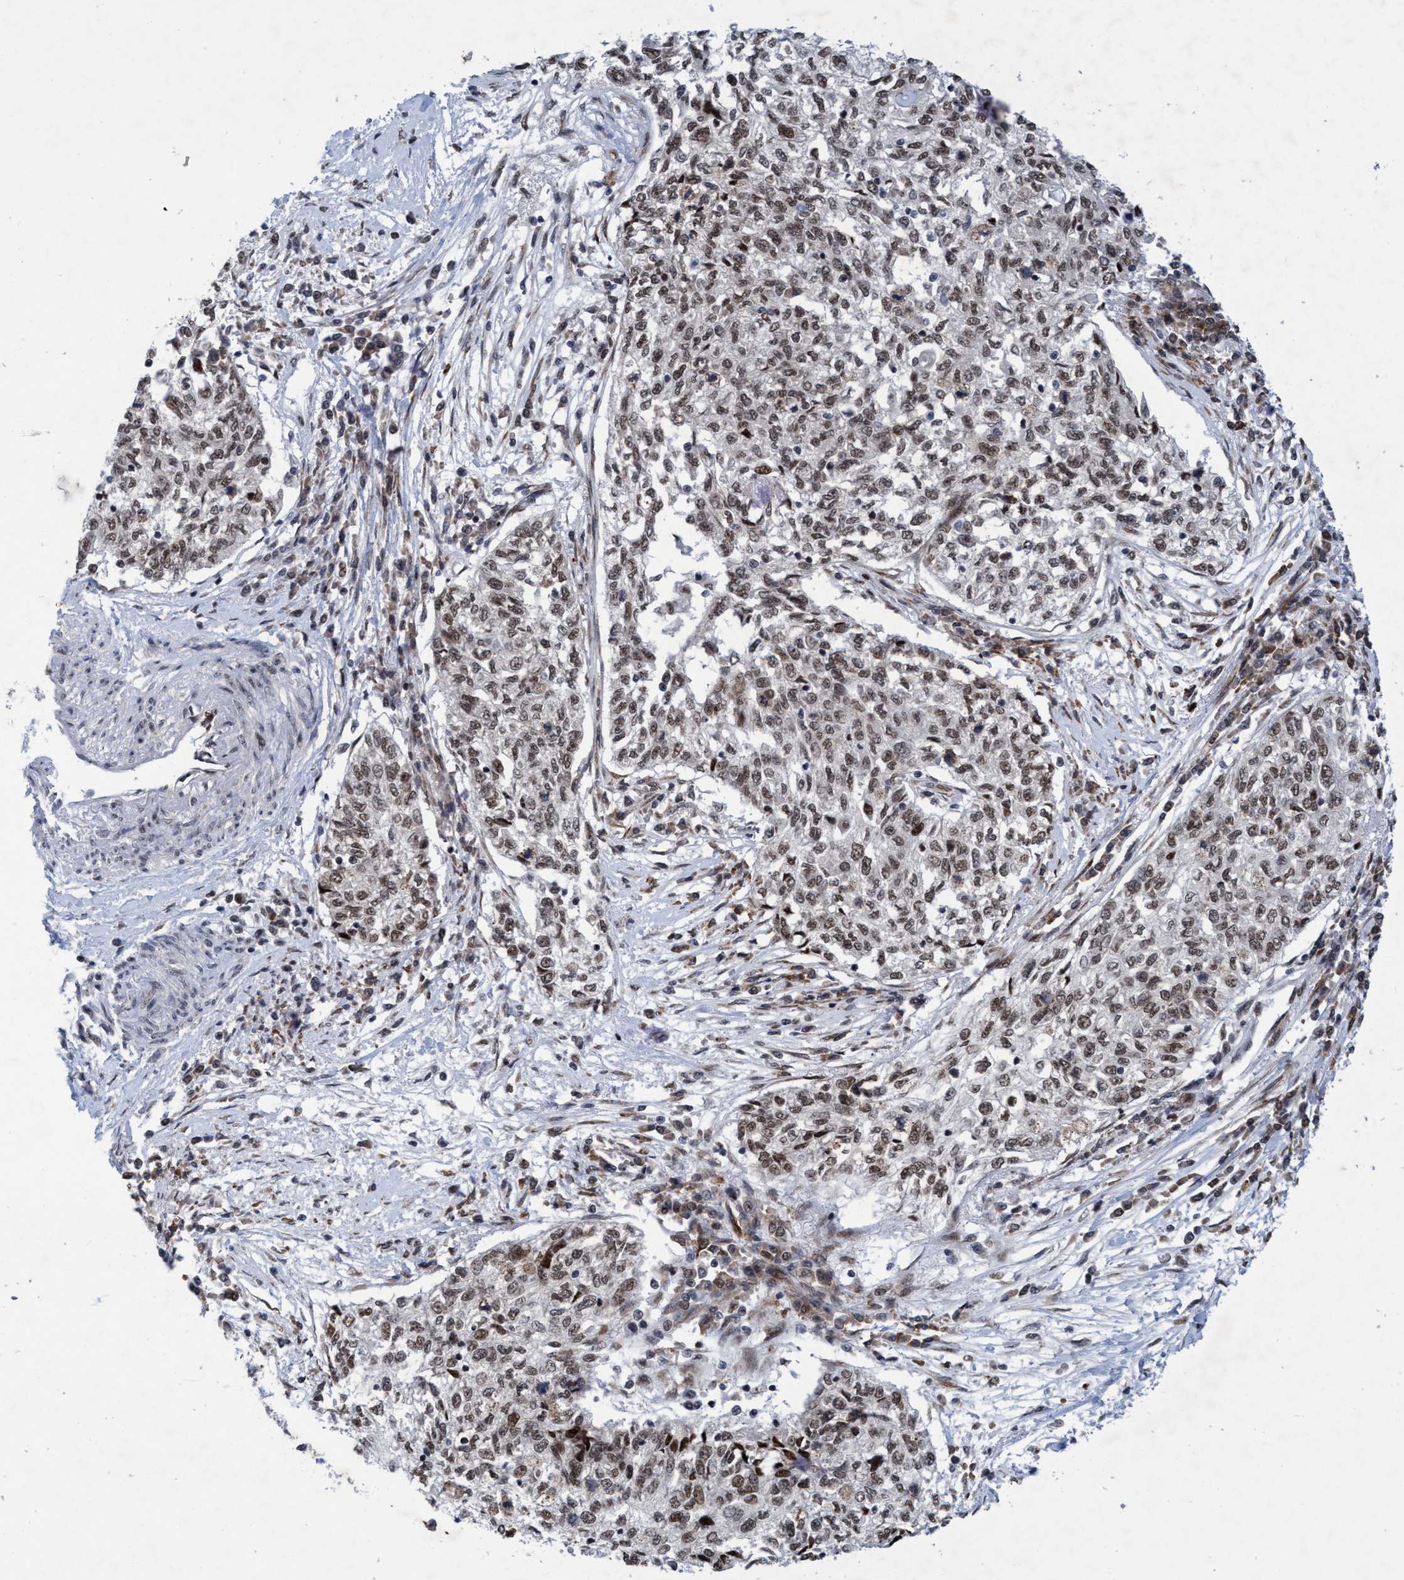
{"staining": {"intensity": "weak", "quantity": ">75%", "location": "nuclear"}, "tissue": "cervical cancer", "cell_type": "Tumor cells", "image_type": "cancer", "snomed": [{"axis": "morphology", "description": "Squamous cell carcinoma, NOS"}, {"axis": "topography", "description": "Cervix"}], "caption": "This photomicrograph exhibits cervical squamous cell carcinoma stained with immunohistochemistry (IHC) to label a protein in brown. The nuclear of tumor cells show weak positivity for the protein. Nuclei are counter-stained blue.", "gene": "GLT6D1", "patient": {"sex": "female", "age": 57}}